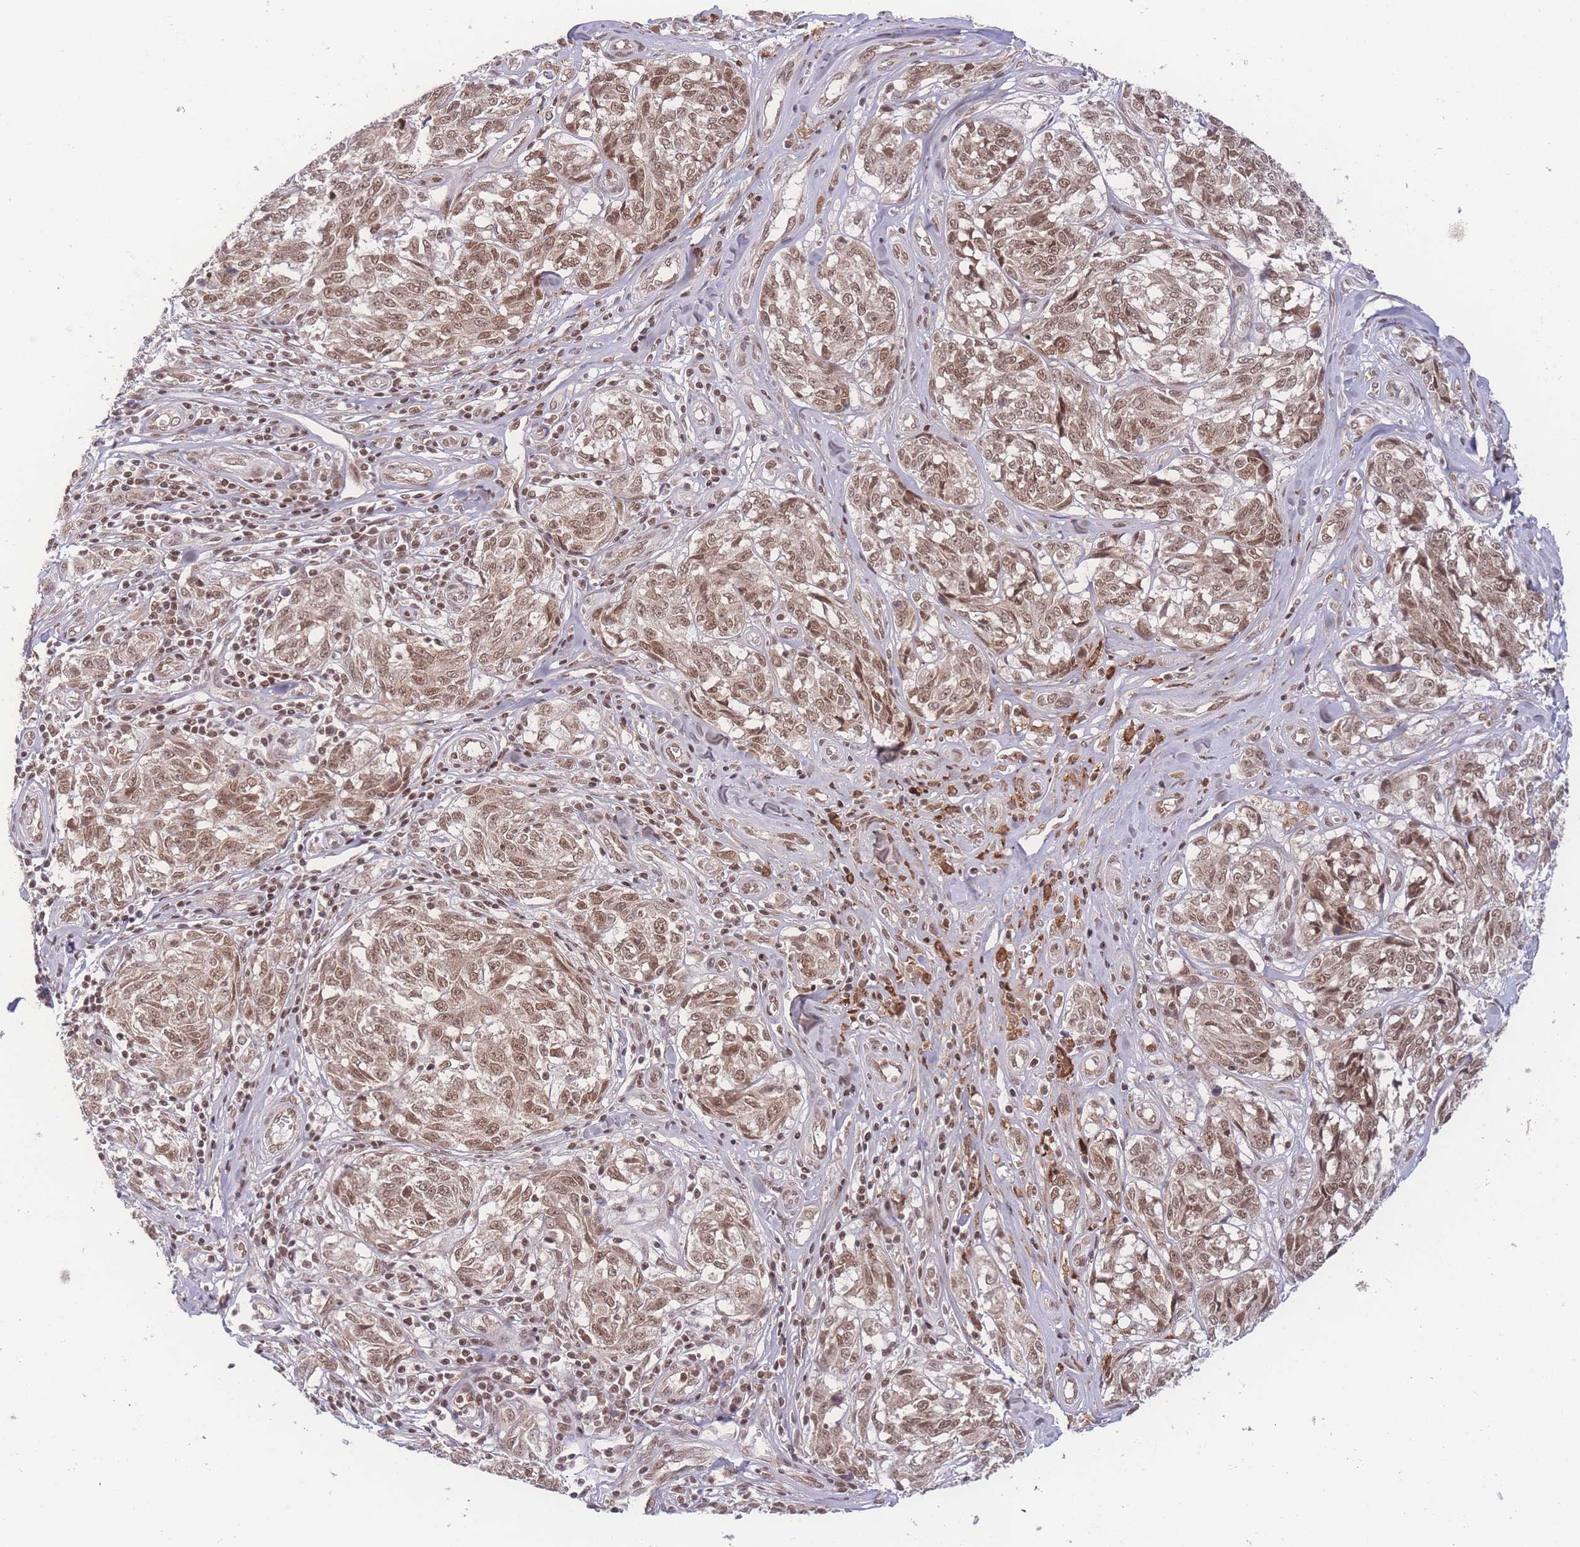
{"staining": {"intensity": "moderate", "quantity": ">75%", "location": "nuclear"}, "tissue": "melanoma", "cell_type": "Tumor cells", "image_type": "cancer", "snomed": [{"axis": "morphology", "description": "Normal tissue, NOS"}, {"axis": "morphology", "description": "Malignant melanoma, NOS"}, {"axis": "topography", "description": "Skin"}], "caption": "An image of malignant melanoma stained for a protein displays moderate nuclear brown staining in tumor cells.", "gene": "RAVER1", "patient": {"sex": "female", "age": 64}}